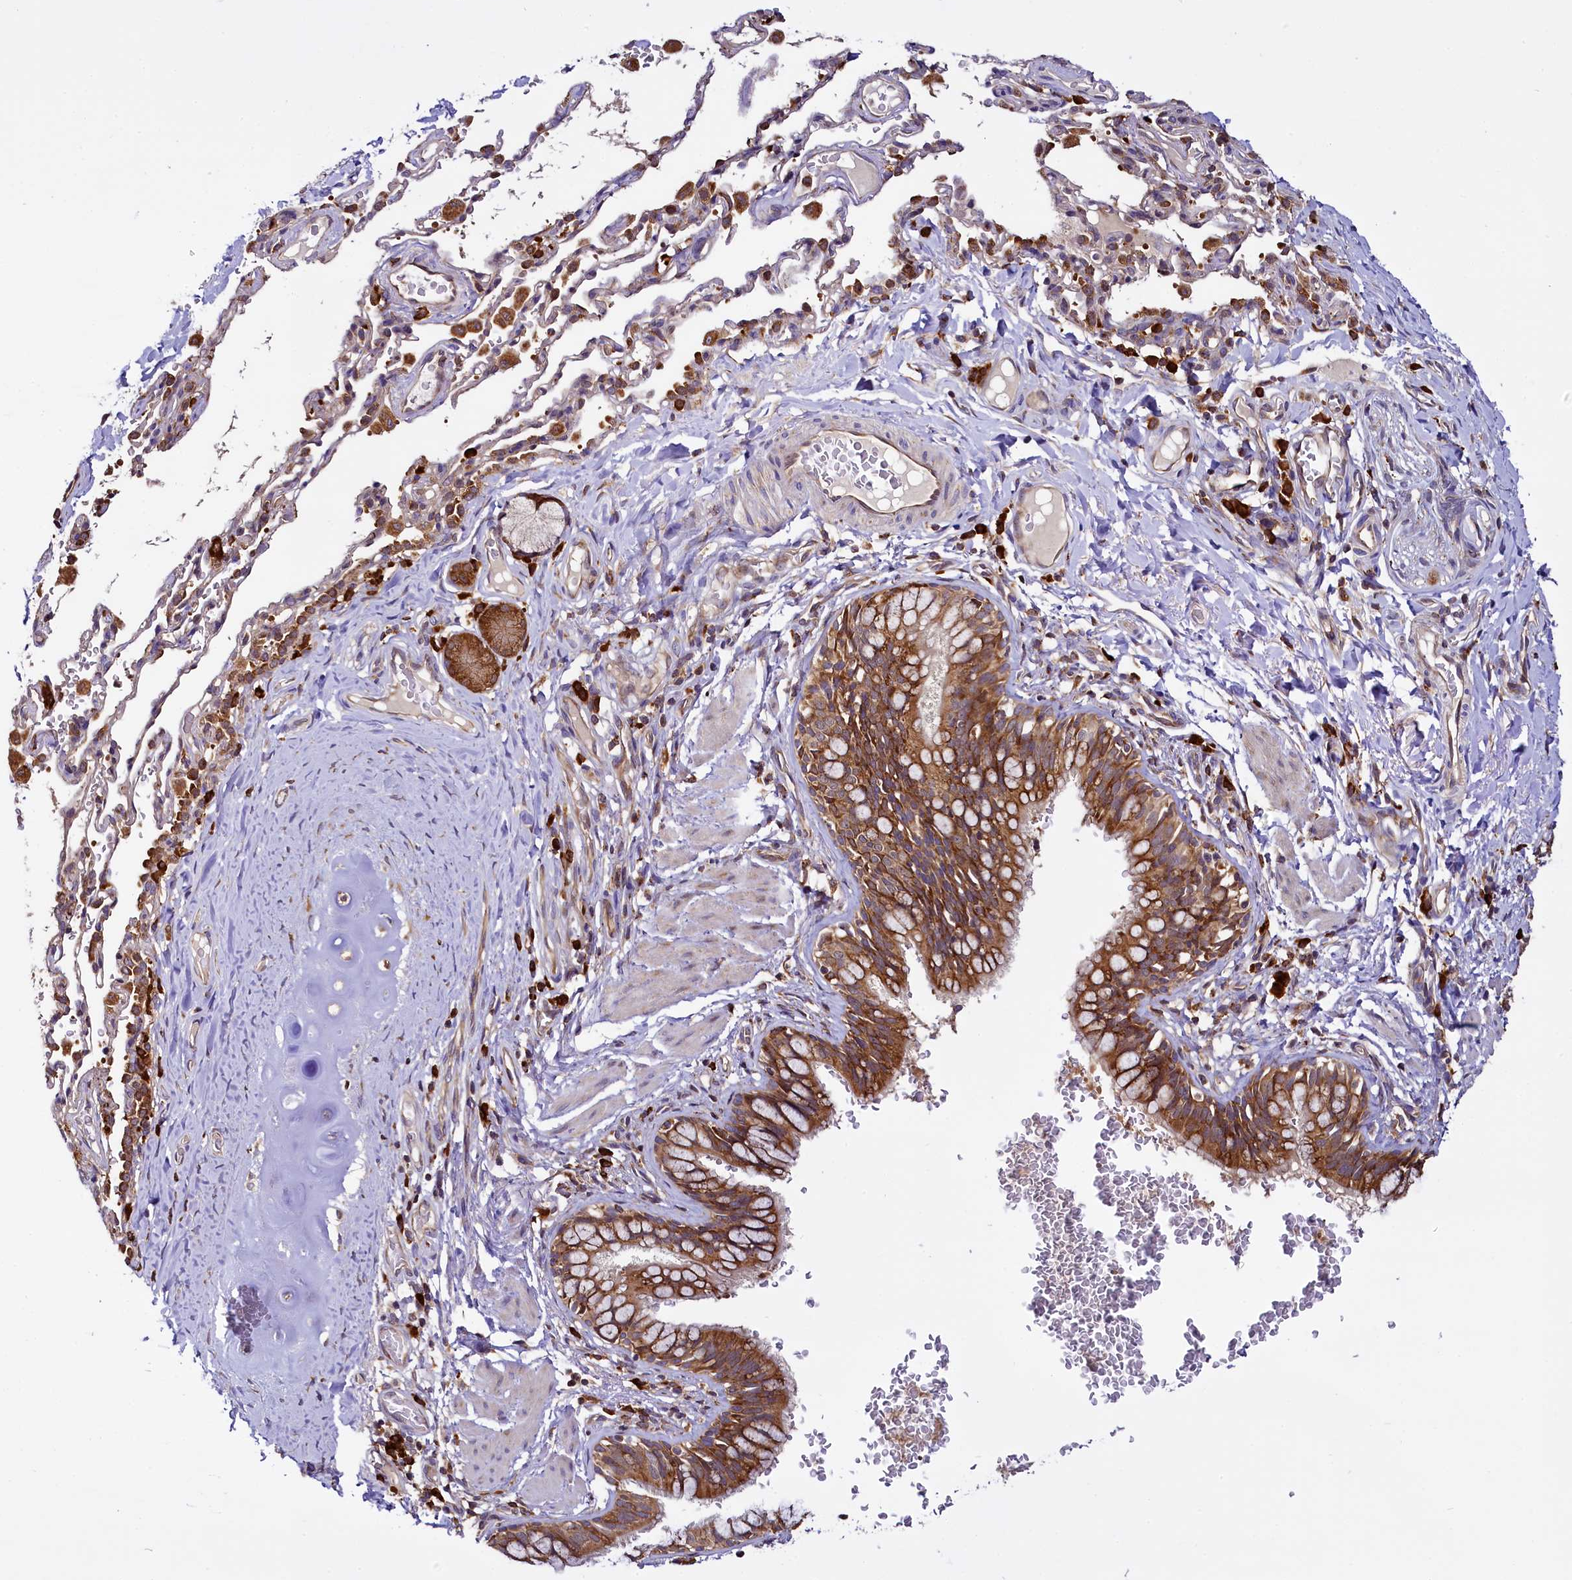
{"staining": {"intensity": "strong", "quantity": ">75%", "location": "cytoplasmic/membranous"}, "tissue": "bronchus", "cell_type": "Respiratory epithelial cells", "image_type": "normal", "snomed": [{"axis": "morphology", "description": "Normal tissue, NOS"}, {"axis": "topography", "description": "Cartilage tissue"}, {"axis": "topography", "description": "Bronchus"}], "caption": "The image shows immunohistochemical staining of unremarkable bronchus. There is strong cytoplasmic/membranous staining is seen in approximately >75% of respiratory epithelial cells.", "gene": "UFM1", "patient": {"sex": "female", "age": 36}}